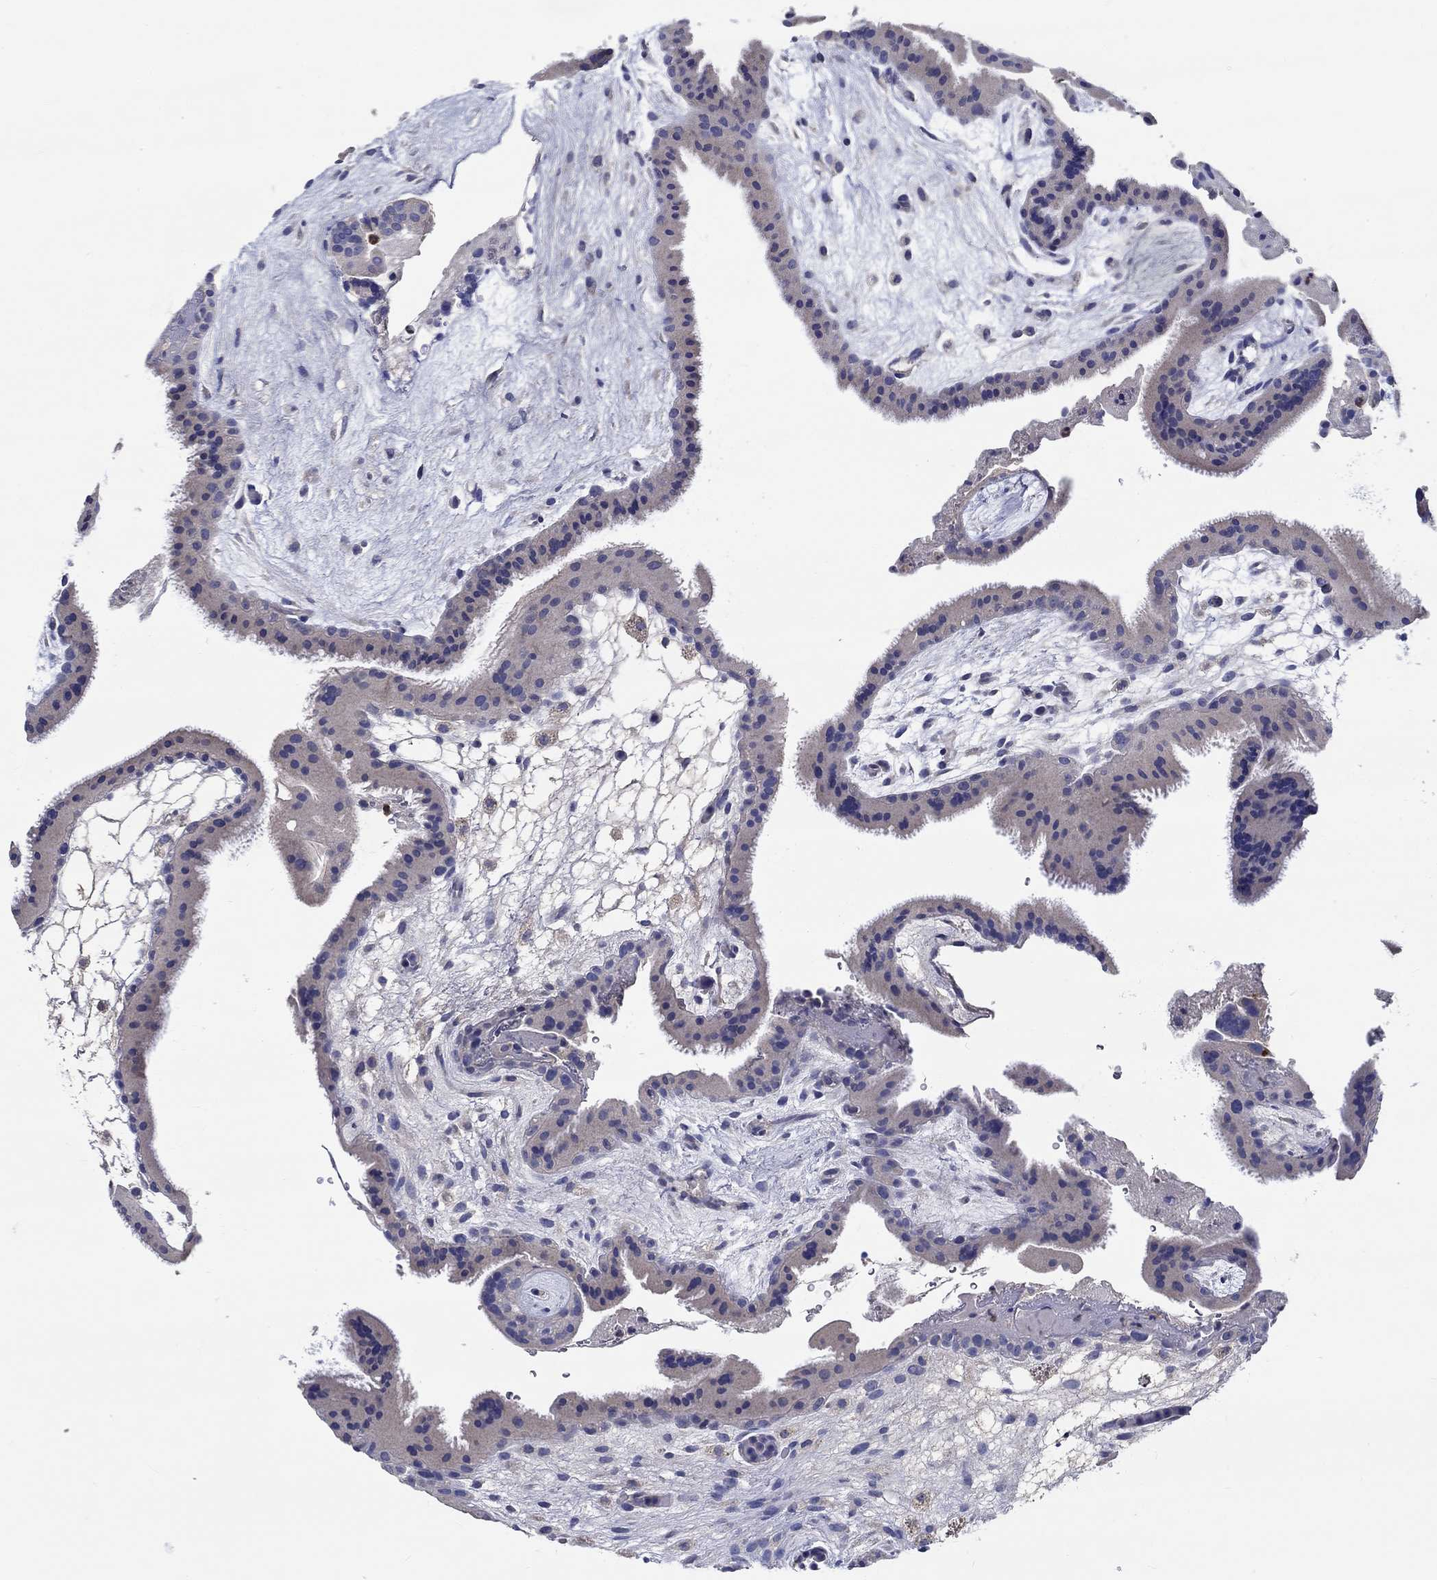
{"staining": {"intensity": "negative", "quantity": "none", "location": "none"}, "tissue": "placenta", "cell_type": "Decidual cells", "image_type": "normal", "snomed": [{"axis": "morphology", "description": "Normal tissue, NOS"}, {"axis": "topography", "description": "Placenta"}], "caption": "Placenta stained for a protein using immunohistochemistry (IHC) reveals no staining decidual cells.", "gene": "CHIT1", "patient": {"sex": "female", "age": 19}}